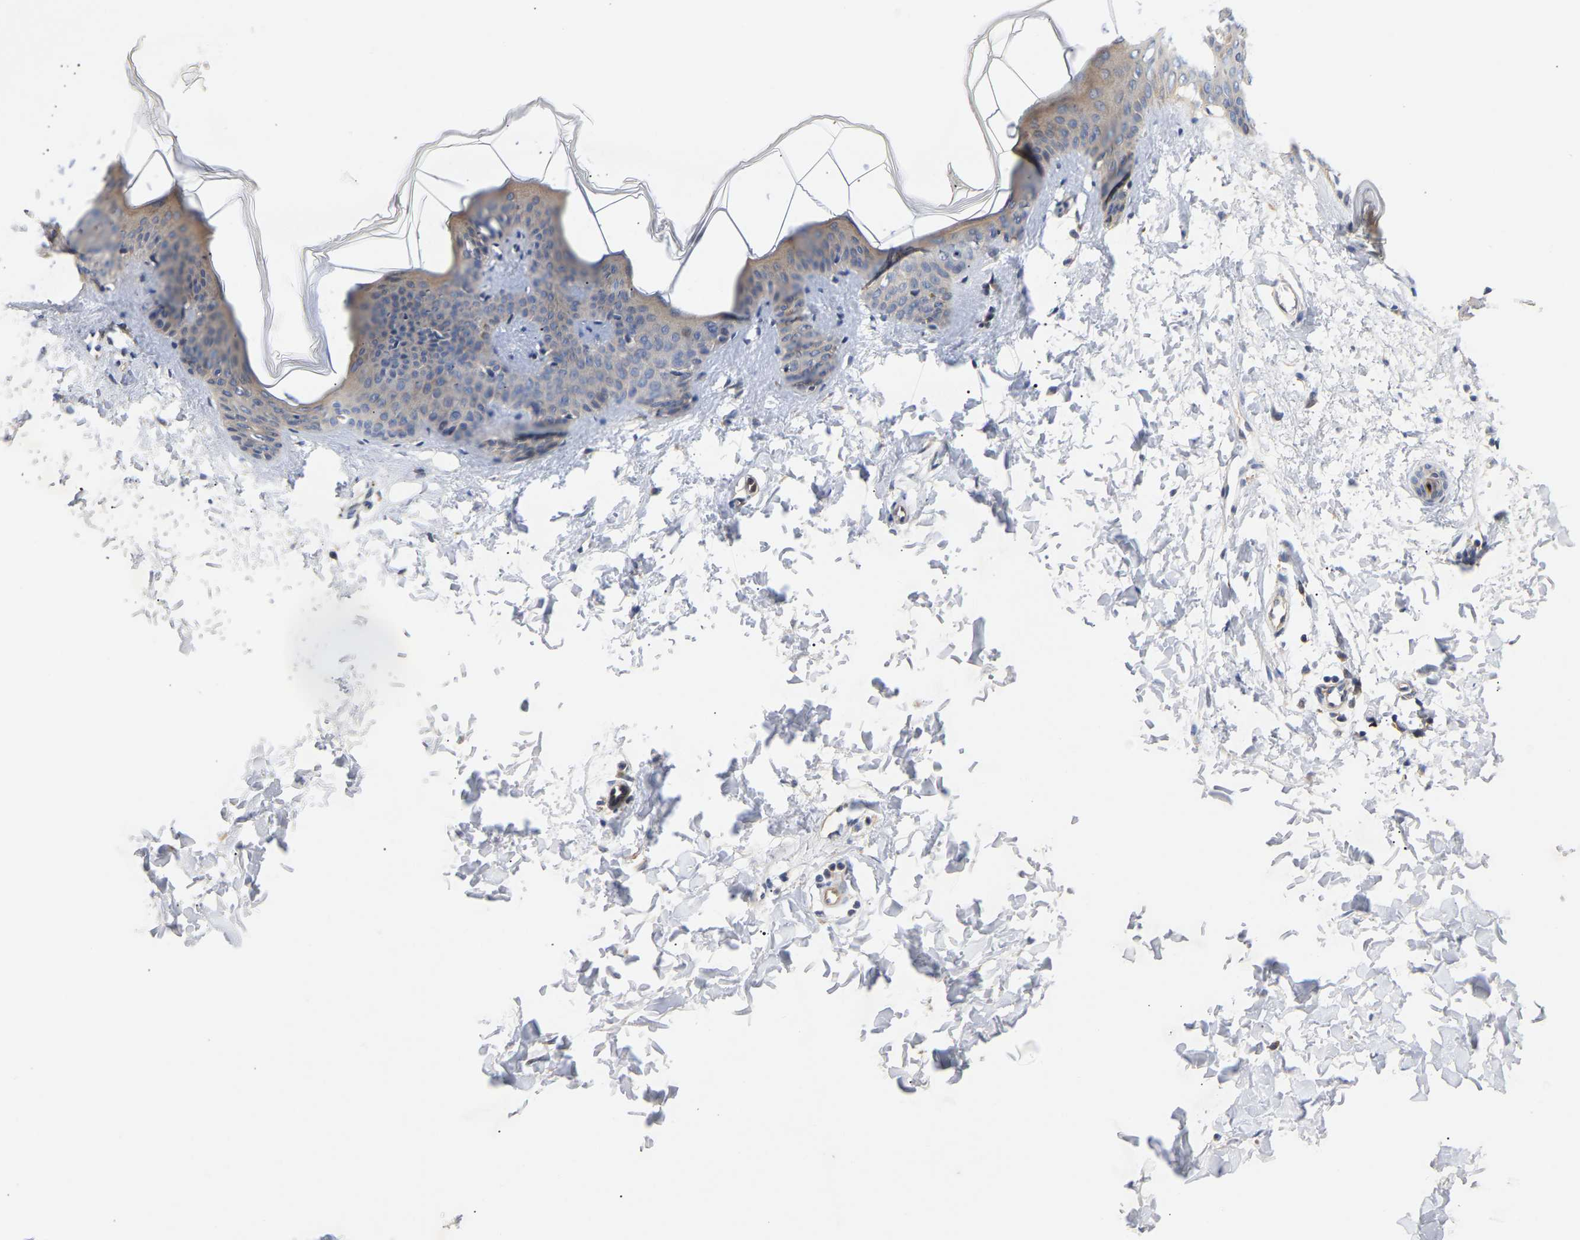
{"staining": {"intensity": "weak", "quantity": ">75%", "location": "cytoplasmic/membranous"}, "tissue": "skin", "cell_type": "Fibroblasts", "image_type": "normal", "snomed": [{"axis": "morphology", "description": "Normal tissue, NOS"}, {"axis": "topography", "description": "Skin"}], "caption": "A micrograph of human skin stained for a protein shows weak cytoplasmic/membranous brown staining in fibroblasts.", "gene": "KASH5", "patient": {"sex": "female", "age": 17}}